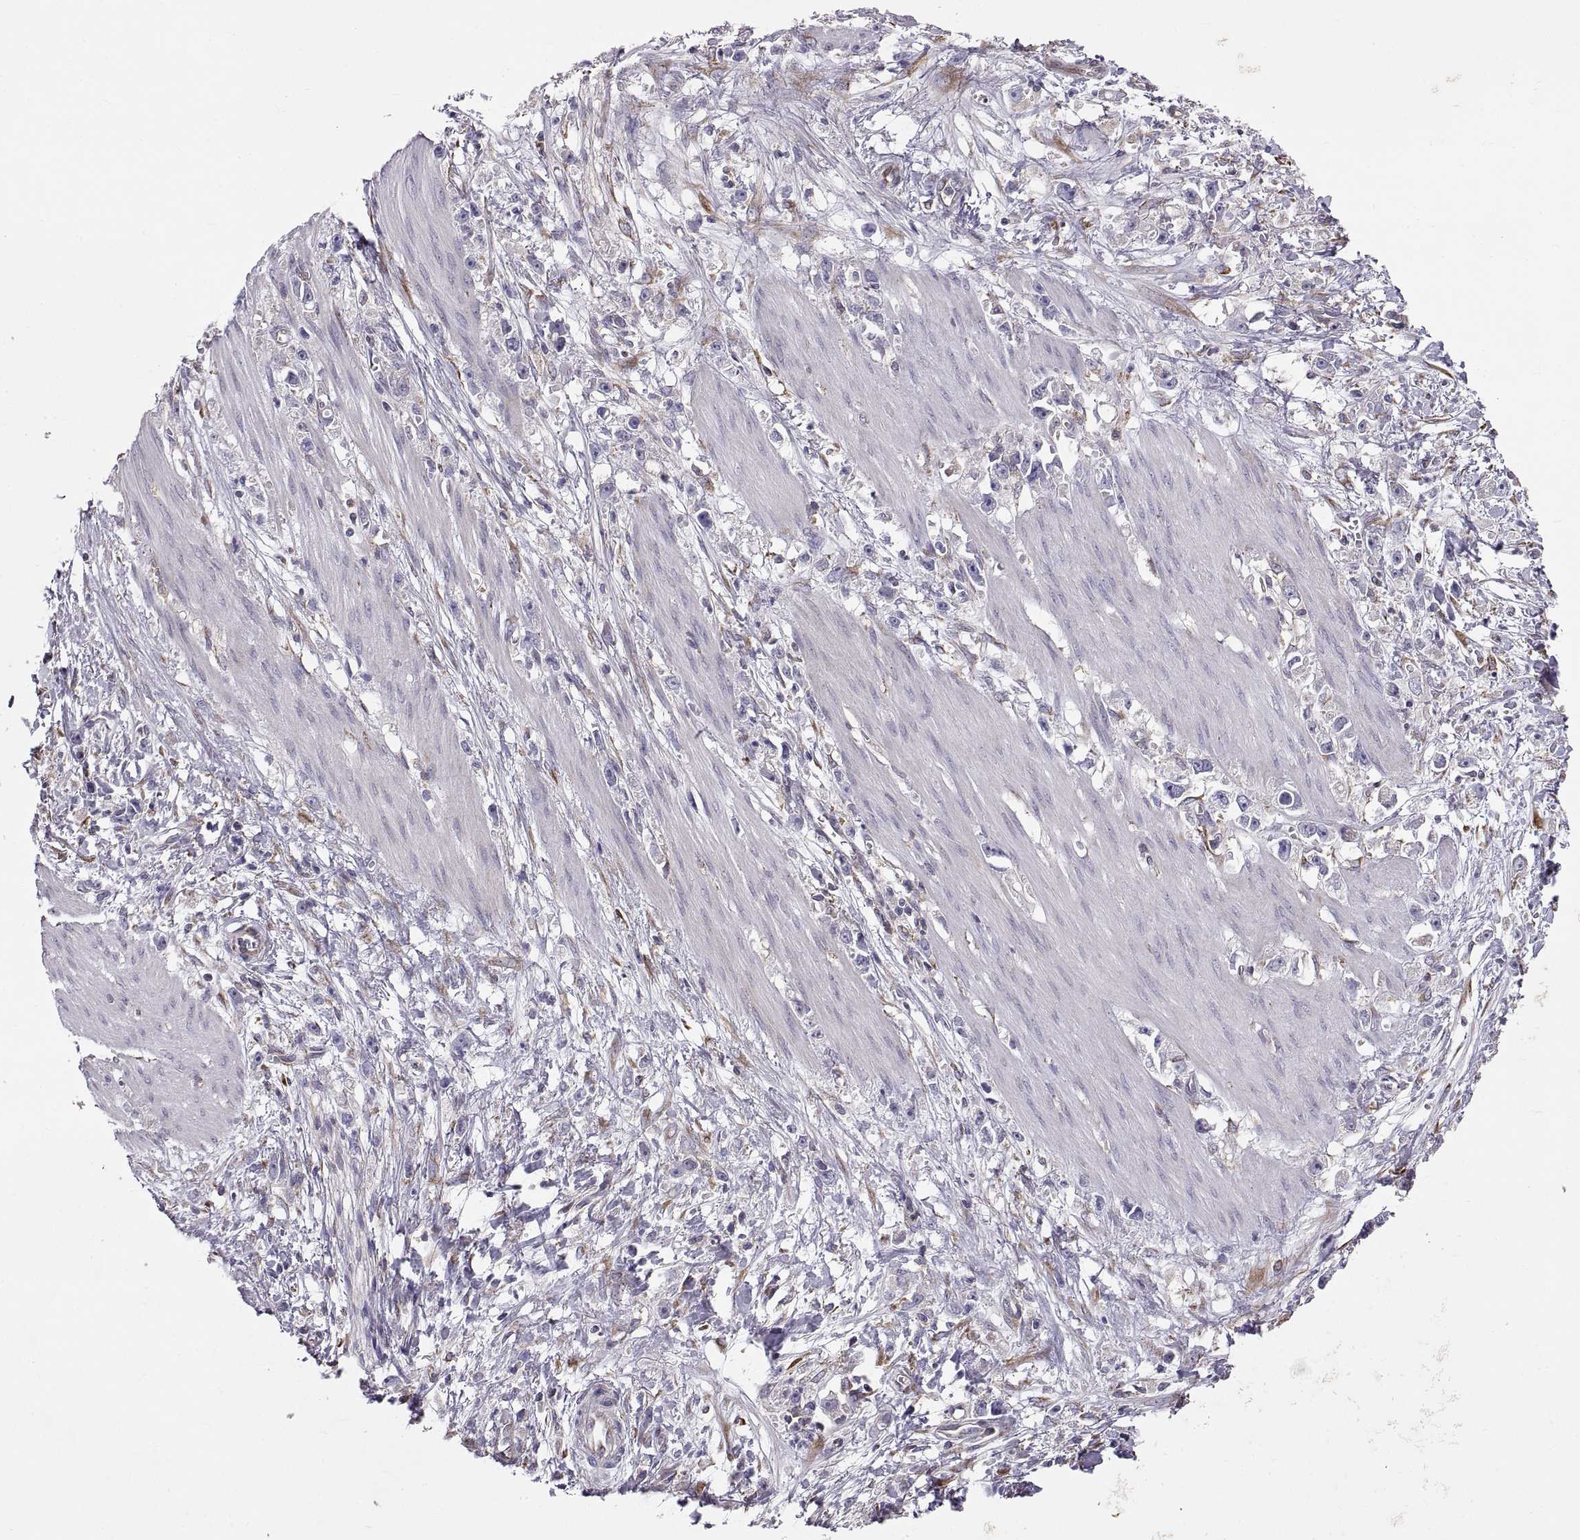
{"staining": {"intensity": "negative", "quantity": "none", "location": "none"}, "tissue": "stomach cancer", "cell_type": "Tumor cells", "image_type": "cancer", "snomed": [{"axis": "morphology", "description": "Adenocarcinoma, NOS"}, {"axis": "topography", "description": "Stomach"}], "caption": "Stomach cancer (adenocarcinoma) stained for a protein using immunohistochemistry exhibits no staining tumor cells.", "gene": "PLEKHB2", "patient": {"sex": "female", "age": 59}}